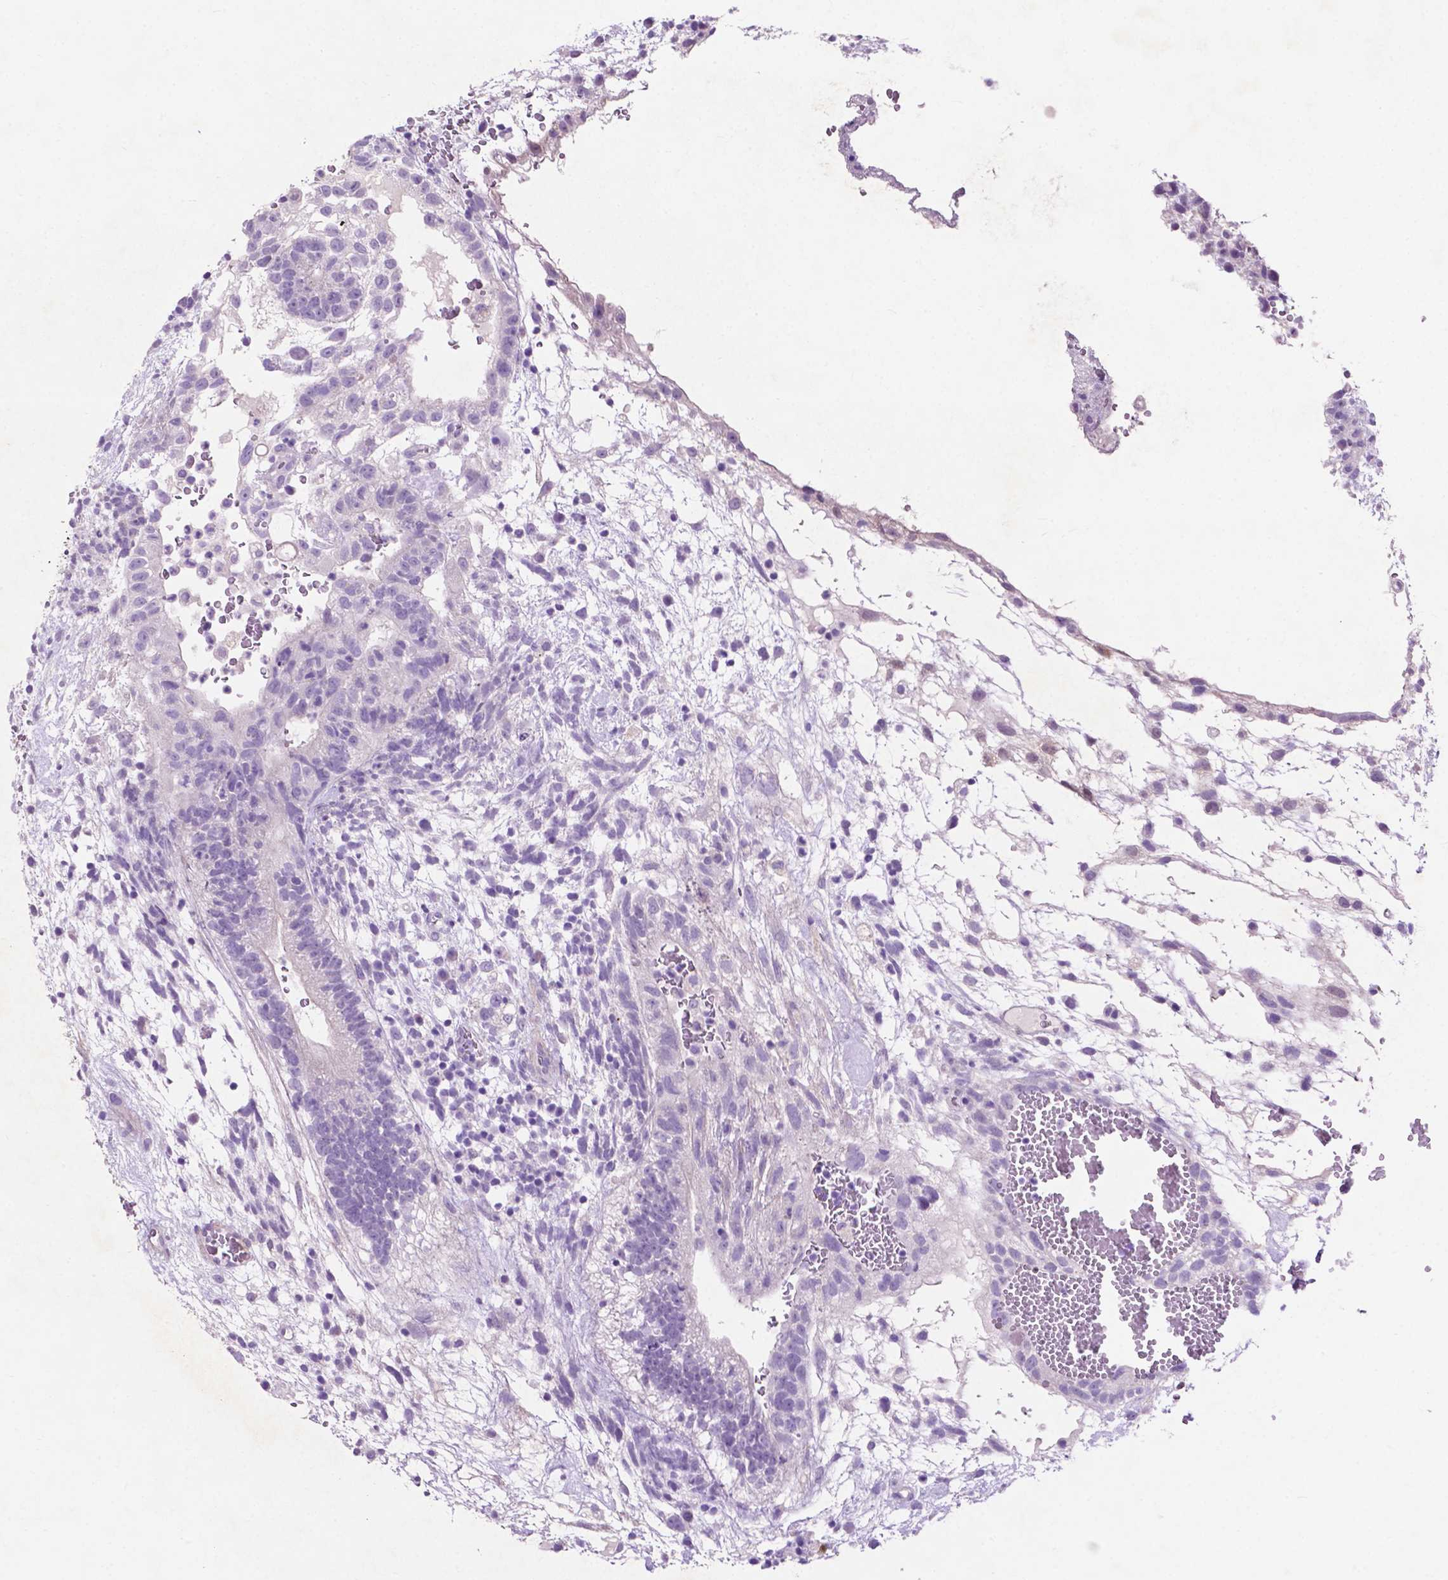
{"staining": {"intensity": "negative", "quantity": "none", "location": "none"}, "tissue": "testis cancer", "cell_type": "Tumor cells", "image_type": "cancer", "snomed": [{"axis": "morphology", "description": "Normal tissue, NOS"}, {"axis": "morphology", "description": "Carcinoma, Embryonal, NOS"}, {"axis": "topography", "description": "Testis"}], "caption": "A high-resolution photomicrograph shows immunohistochemistry (IHC) staining of testis cancer (embryonal carcinoma), which shows no significant positivity in tumor cells.", "gene": "ASPG", "patient": {"sex": "male", "age": 32}}